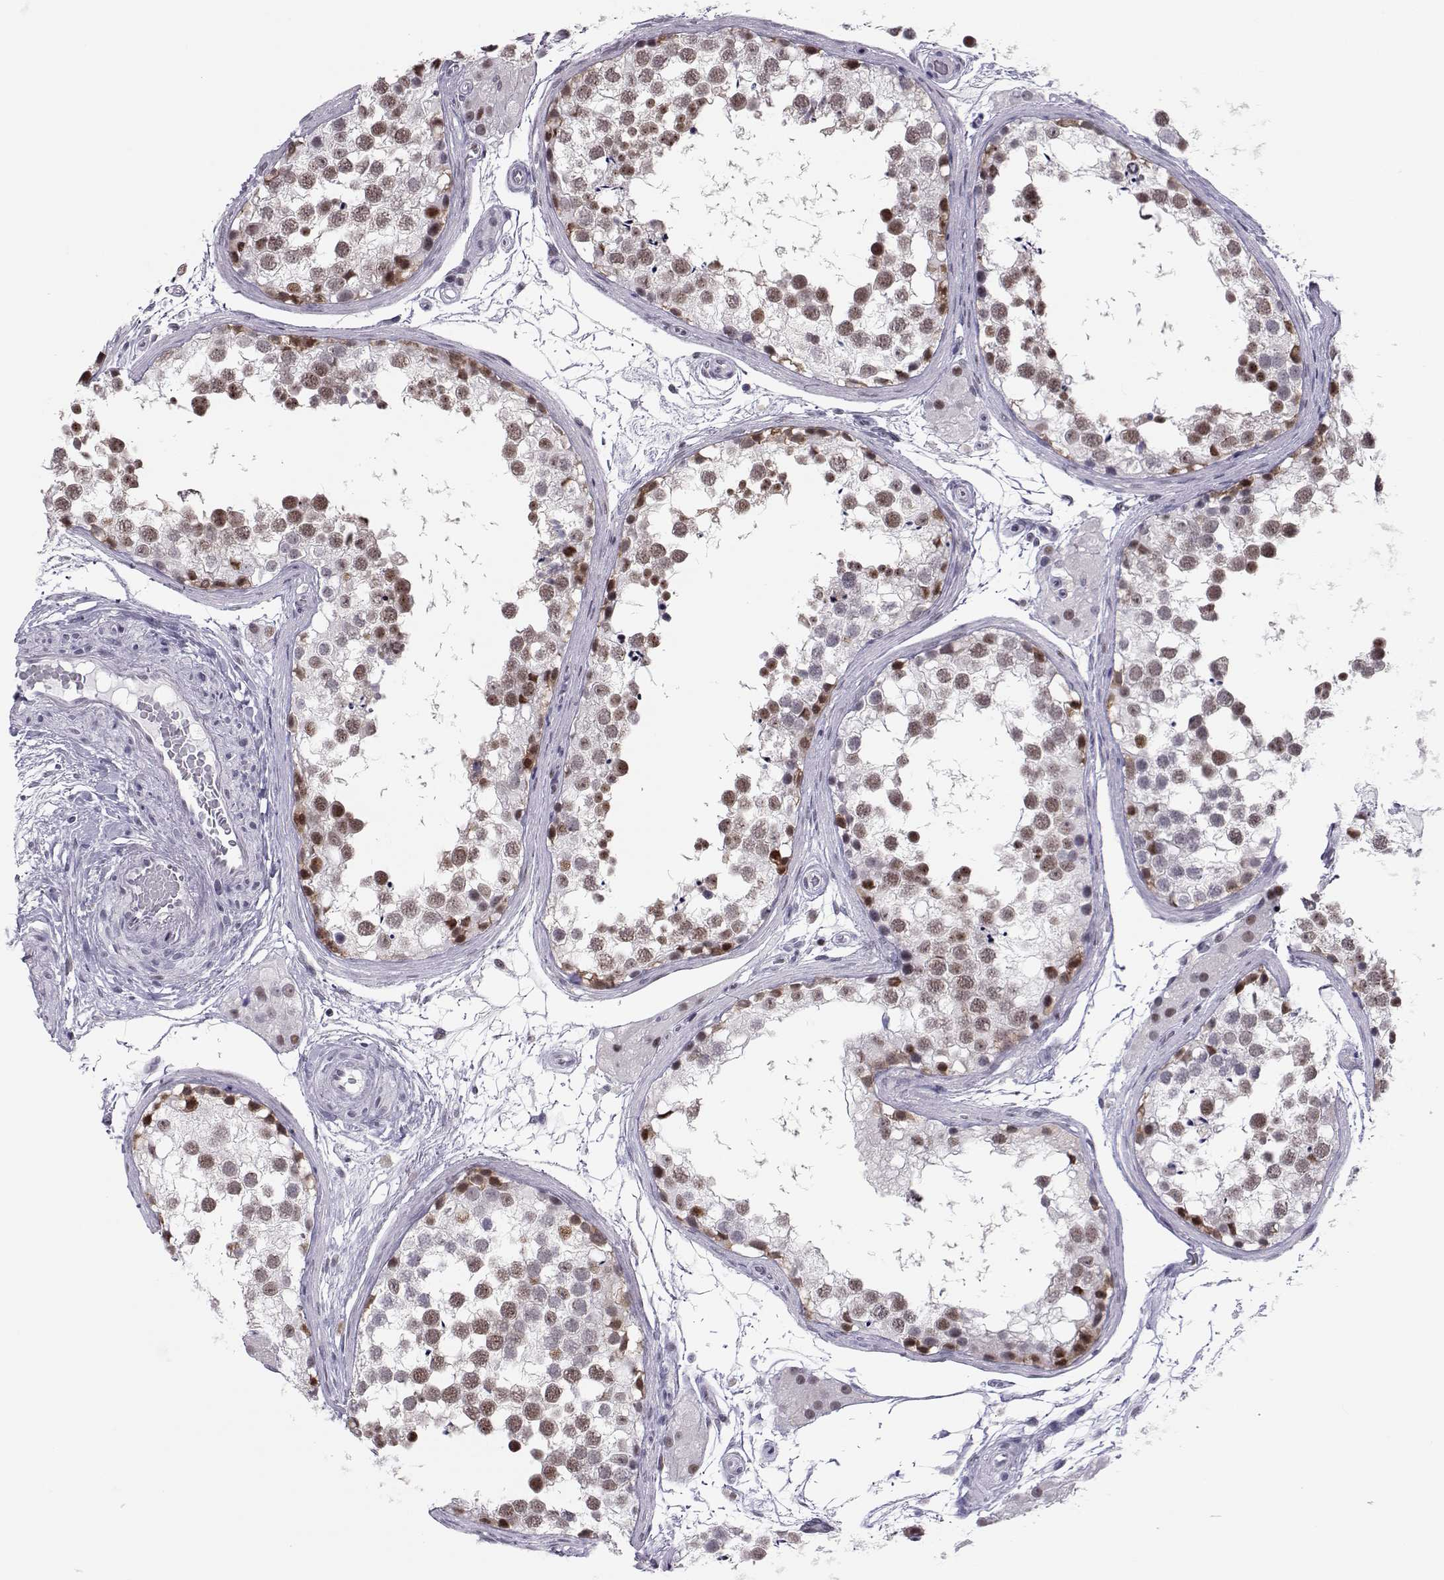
{"staining": {"intensity": "moderate", "quantity": "25%-75%", "location": "nuclear"}, "tissue": "testis", "cell_type": "Cells in seminiferous ducts", "image_type": "normal", "snomed": [{"axis": "morphology", "description": "Normal tissue, NOS"}, {"axis": "morphology", "description": "Seminoma, NOS"}, {"axis": "topography", "description": "Testis"}], "caption": "Approximately 25%-75% of cells in seminiferous ducts in normal human testis display moderate nuclear protein expression as visualized by brown immunohistochemical staining.", "gene": "SIX6", "patient": {"sex": "male", "age": 65}}